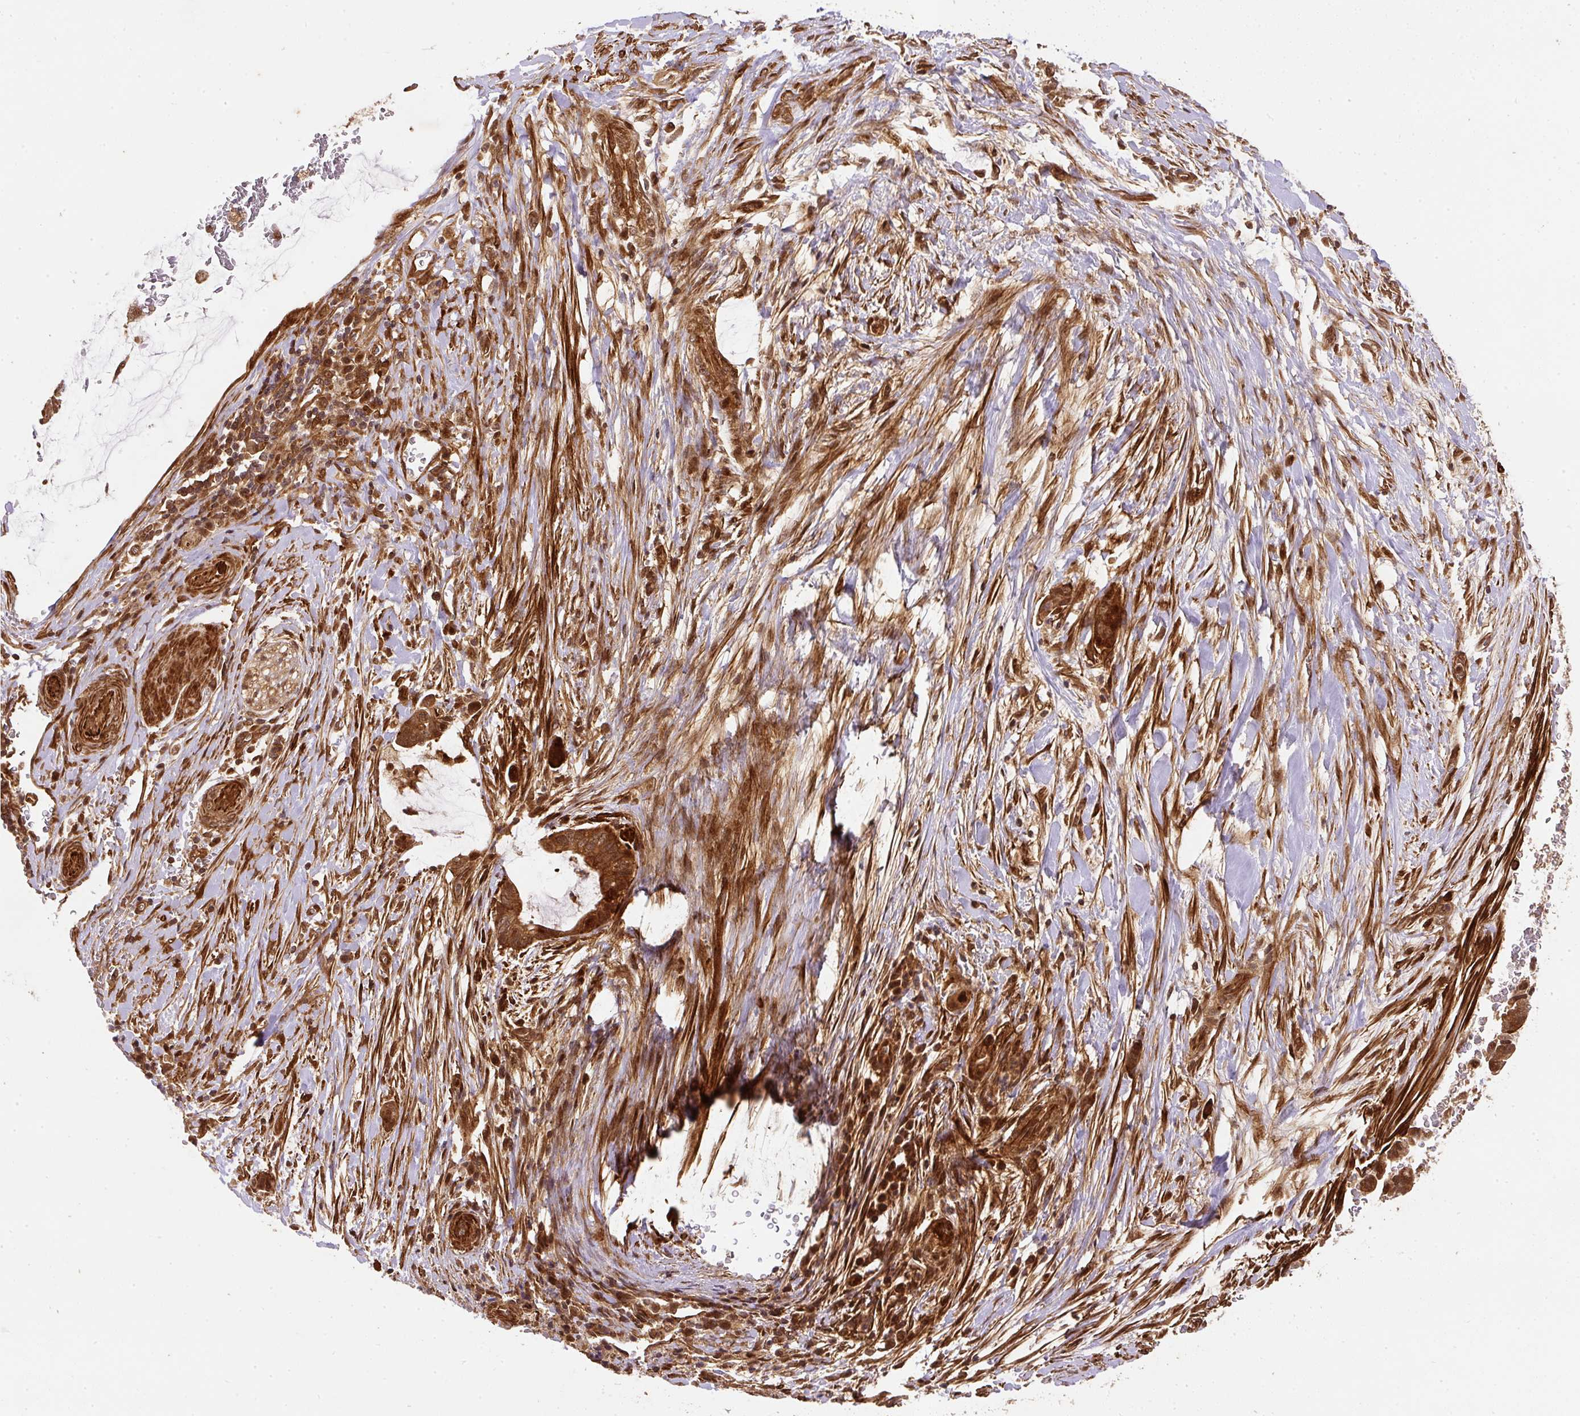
{"staining": {"intensity": "strong", "quantity": ">75%", "location": "cytoplasmic/membranous,nuclear"}, "tissue": "pancreatic cancer", "cell_type": "Tumor cells", "image_type": "cancer", "snomed": [{"axis": "morphology", "description": "Adenocarcinoma, NOS"}, {"axis": "topography", "description": "Pancreas"}], "caption": "The histopathology image reveals staining of pancreatic adenocarcinoma, revealing strong cytoplasmic/membranous and nuclear protein positivity (brown color) within tumor cells. Using DAB (brown) and hematoxylin (blue) stains, captured at high magnification using brightfield microscopy.", "gene": "PSMD1", "patient": {"sex": "male", "age": 75}}